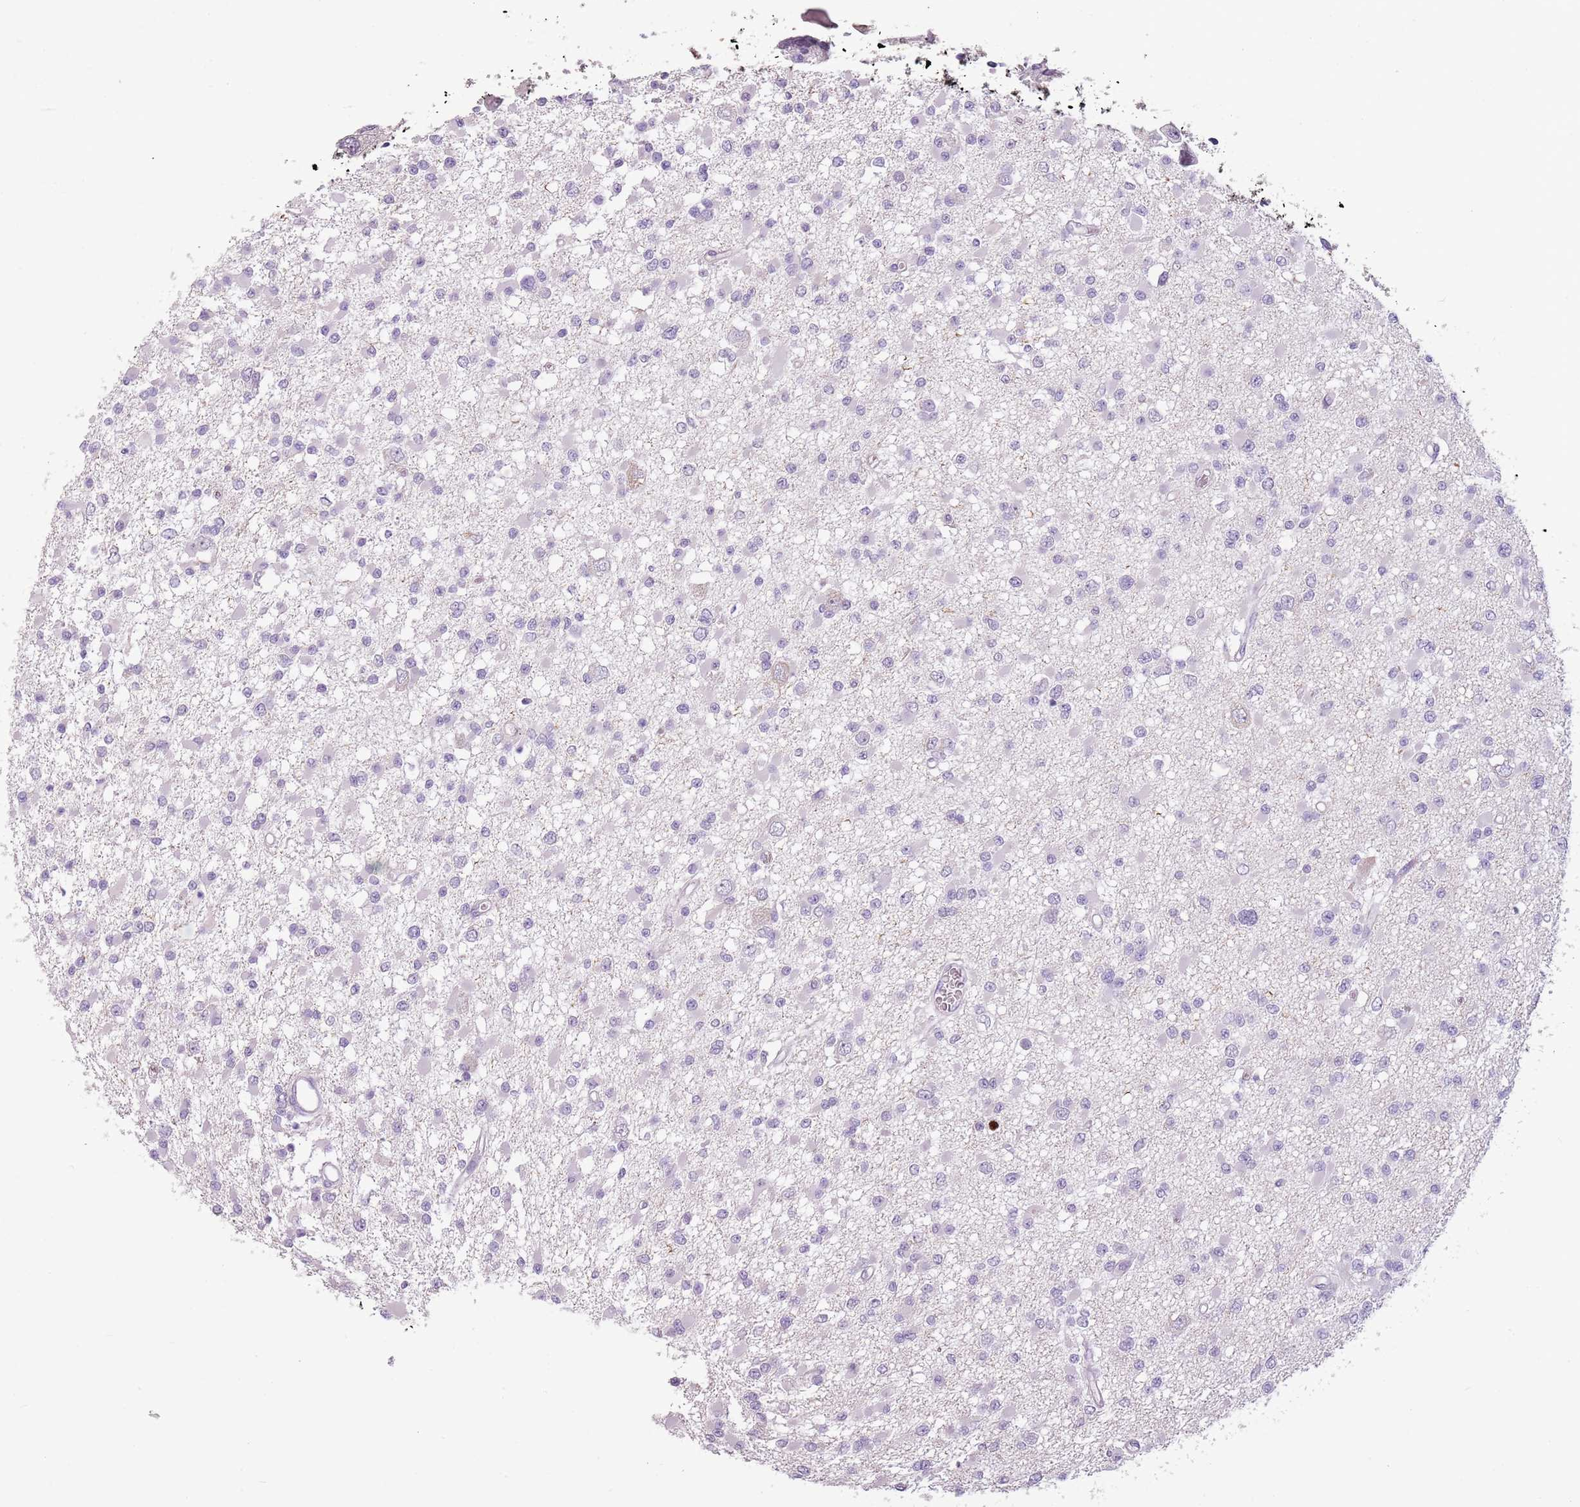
{"staining": {"intensity": "negative", "quantity": "none", "location": "none"}, "tissue": "glioma", "cell_type": "Tumor cells", "image_type": "cancer", "snomed": [{"axis": "morphology", "description": "Glioma, malignant, Low grade"}, {"axis": "topography", "description": "Brain"}], "caption": "Photomicrograph shows no protein expression in tumor cells of glioma tissue.", "gene": "CELF6", "patient": {"sex": "female", "age": 22}}